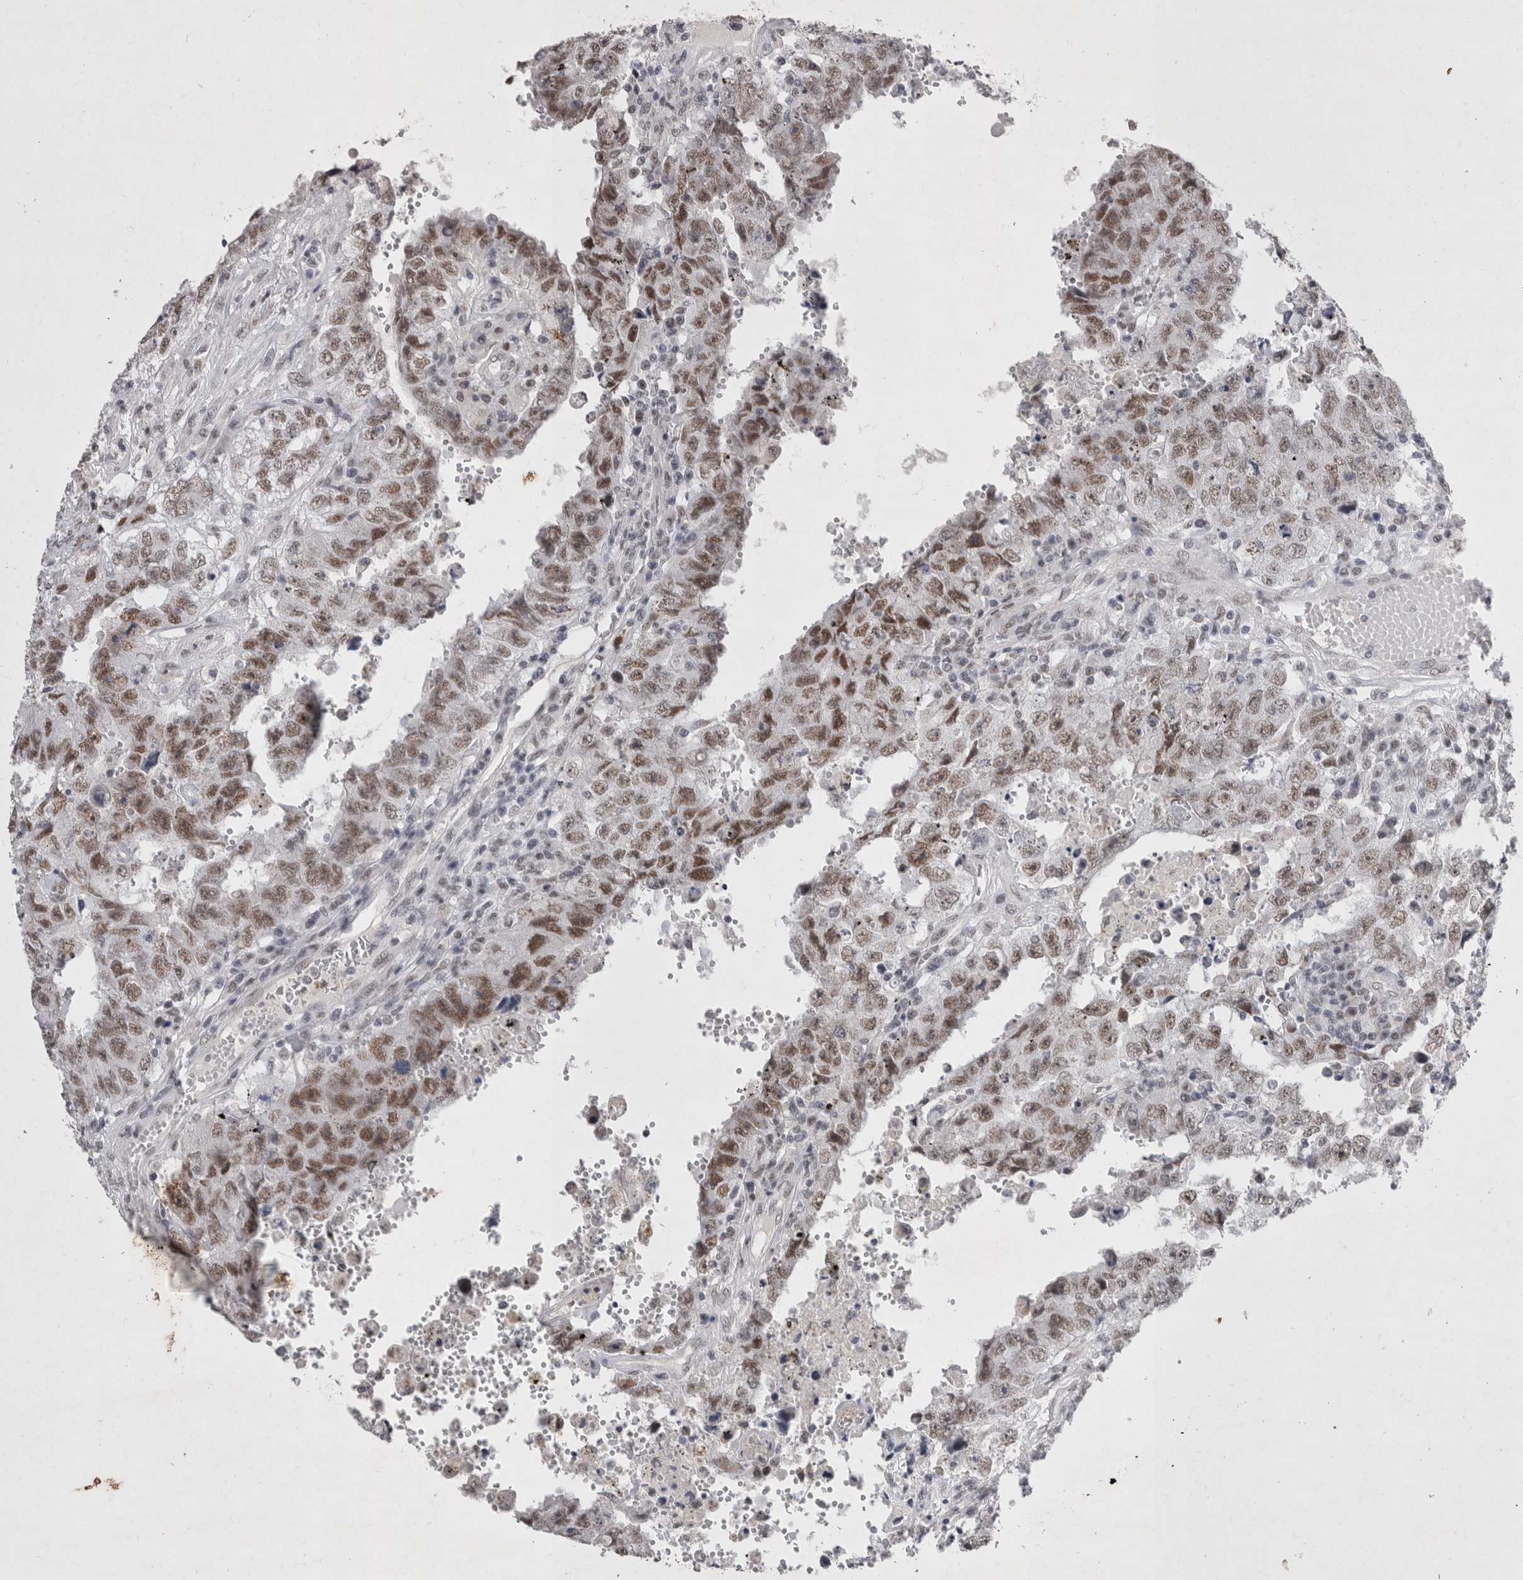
{"staining": {"intensity": "moderate", "quantity": ">75%", "location": "nuclear"}, "tissue": "testis cancer", "cell_type": "Tumor cells", "image_type": "cancer", "snomed": [{"axis": "morphology", "description": "Carcinoma, Embryonal, NOS"}, {"axis": "topography", "description": "Testis"}], "caption": "Immunohistochemistry photomicrograph of neoplastic tissue: human embryonal carcinoma (testis) stained using immunohistochemistry demonstrates medium levels of moderate protein expression localized specifically in the nuclear of tumor cells, appearing as a nuclear brown color.", "gene": "RBM6", "patient": {"sex": "male", "age": 26}}